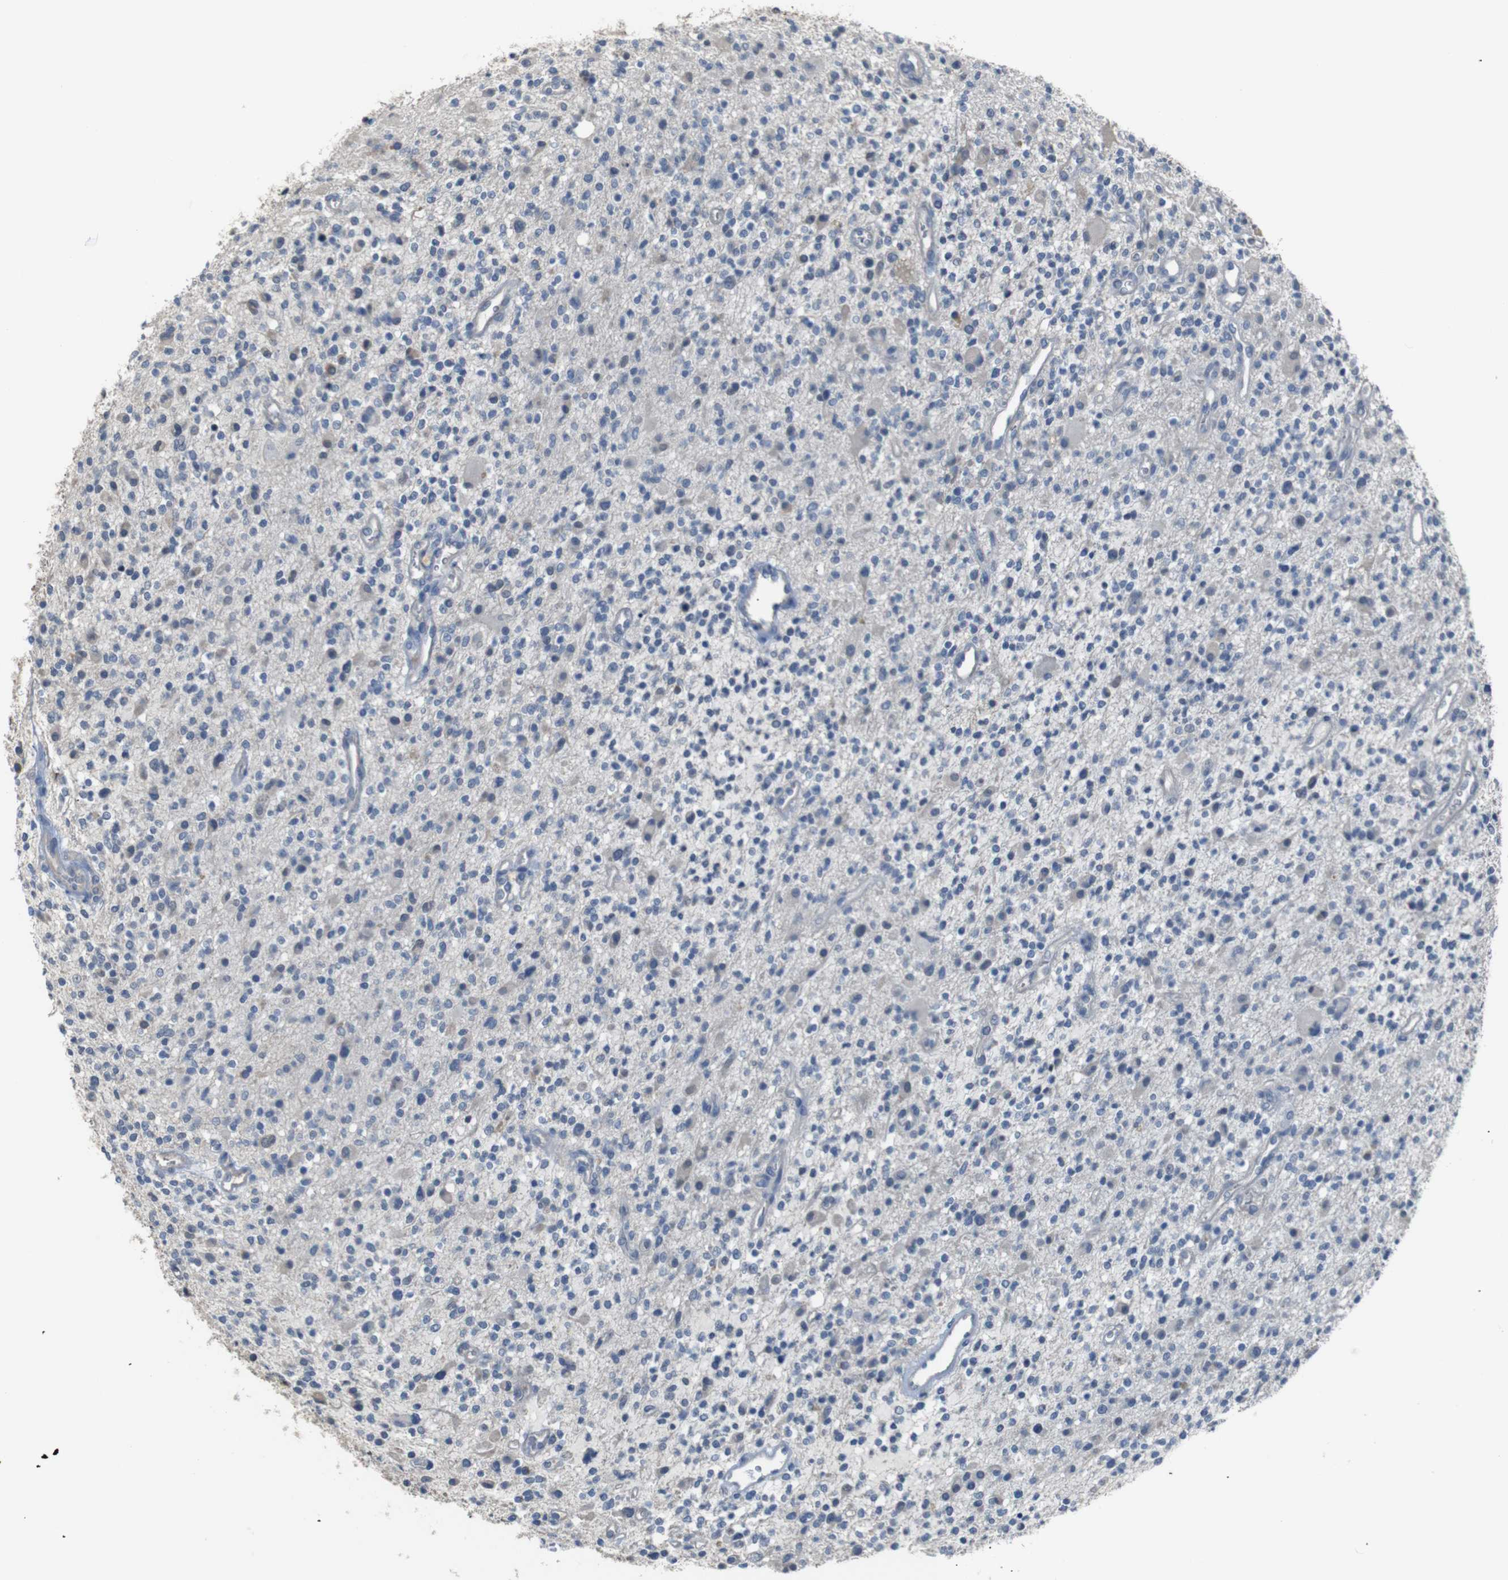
{"staining": {"intensity": "negative", "quantity": "none", "location": "none"}, "tissue": "glioma", "cell_type": "Tumor cells", "image_type": "cancer", "snomed": [{"axis": "morphology", "description": "Glioma, malignant, High grade"}, {"axis": "topography", "description": "Brain"}], "caption": "The image demonstrates no staining of tumor cells in glioma.", "gene": "SFN", "patient": {"sex": "male", "age": 48}}